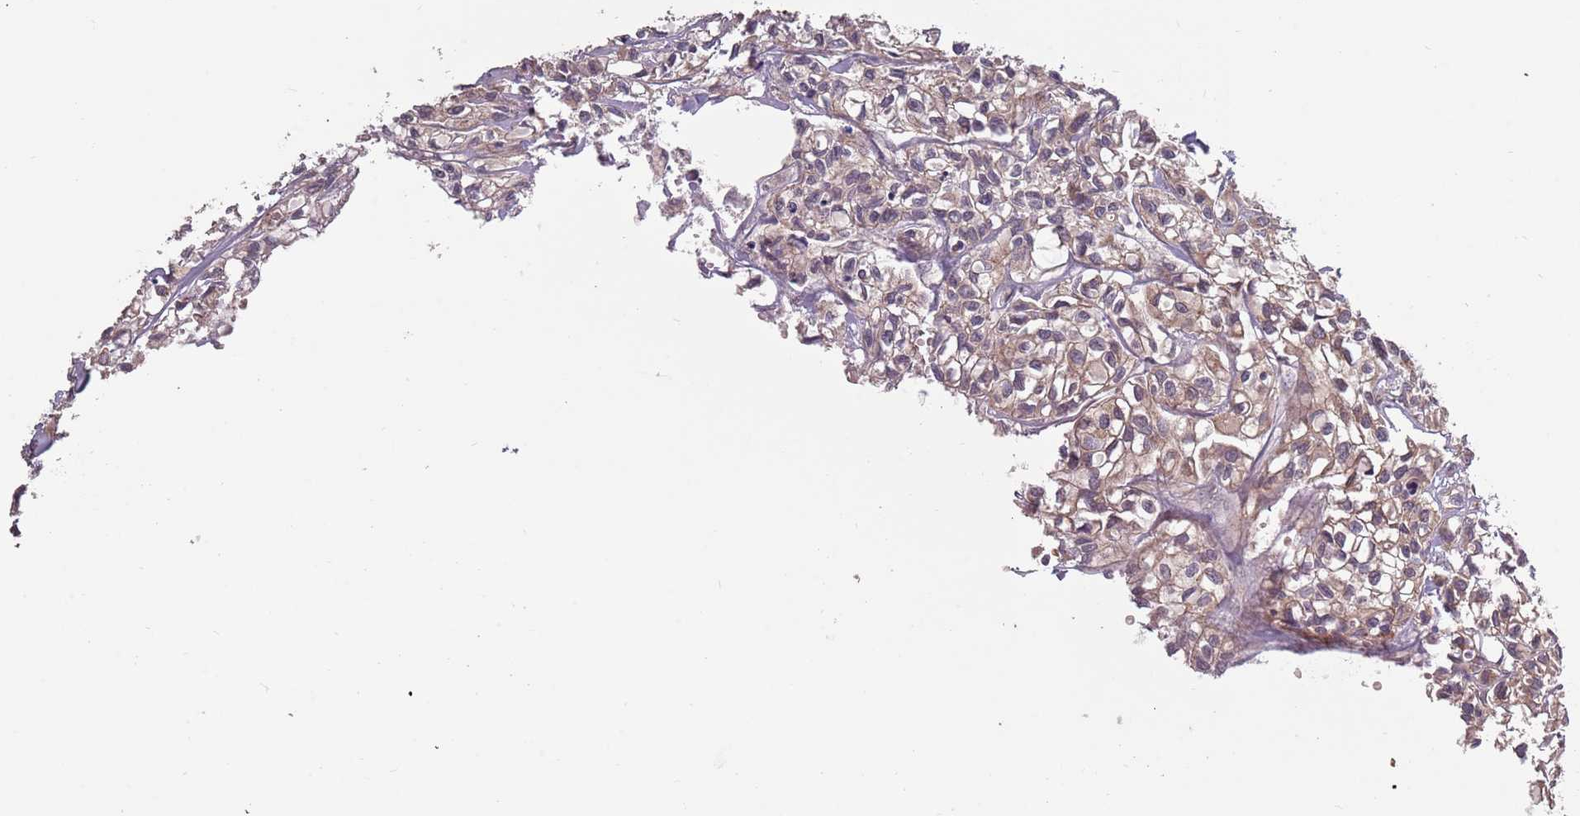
{"staining": {"intensity": "weak", "quantity": ">75%", "location": "cytoplasmic/membranous"}, "tissue": "urothelial cancer", "cell_type": "Tumor cells", "image_type": "cancer", "snomed": [{"axis": "morphology", "description": "Urothelial carcinoma, High grade"}, {"axis": "topography", "description": "Urinary bladder"}], "caption": "This micrograph reveals urothelial carcinoma (high-grade) stained with immunohistochemistry (IHC) to label a protein in brown. The cytoplasmic/membranous of tumor cells show weak positivity for the protein. Nuclei are counter-stained blue.", "gene": "PLD6", "patient": {"sex": "male", "age": 67}}